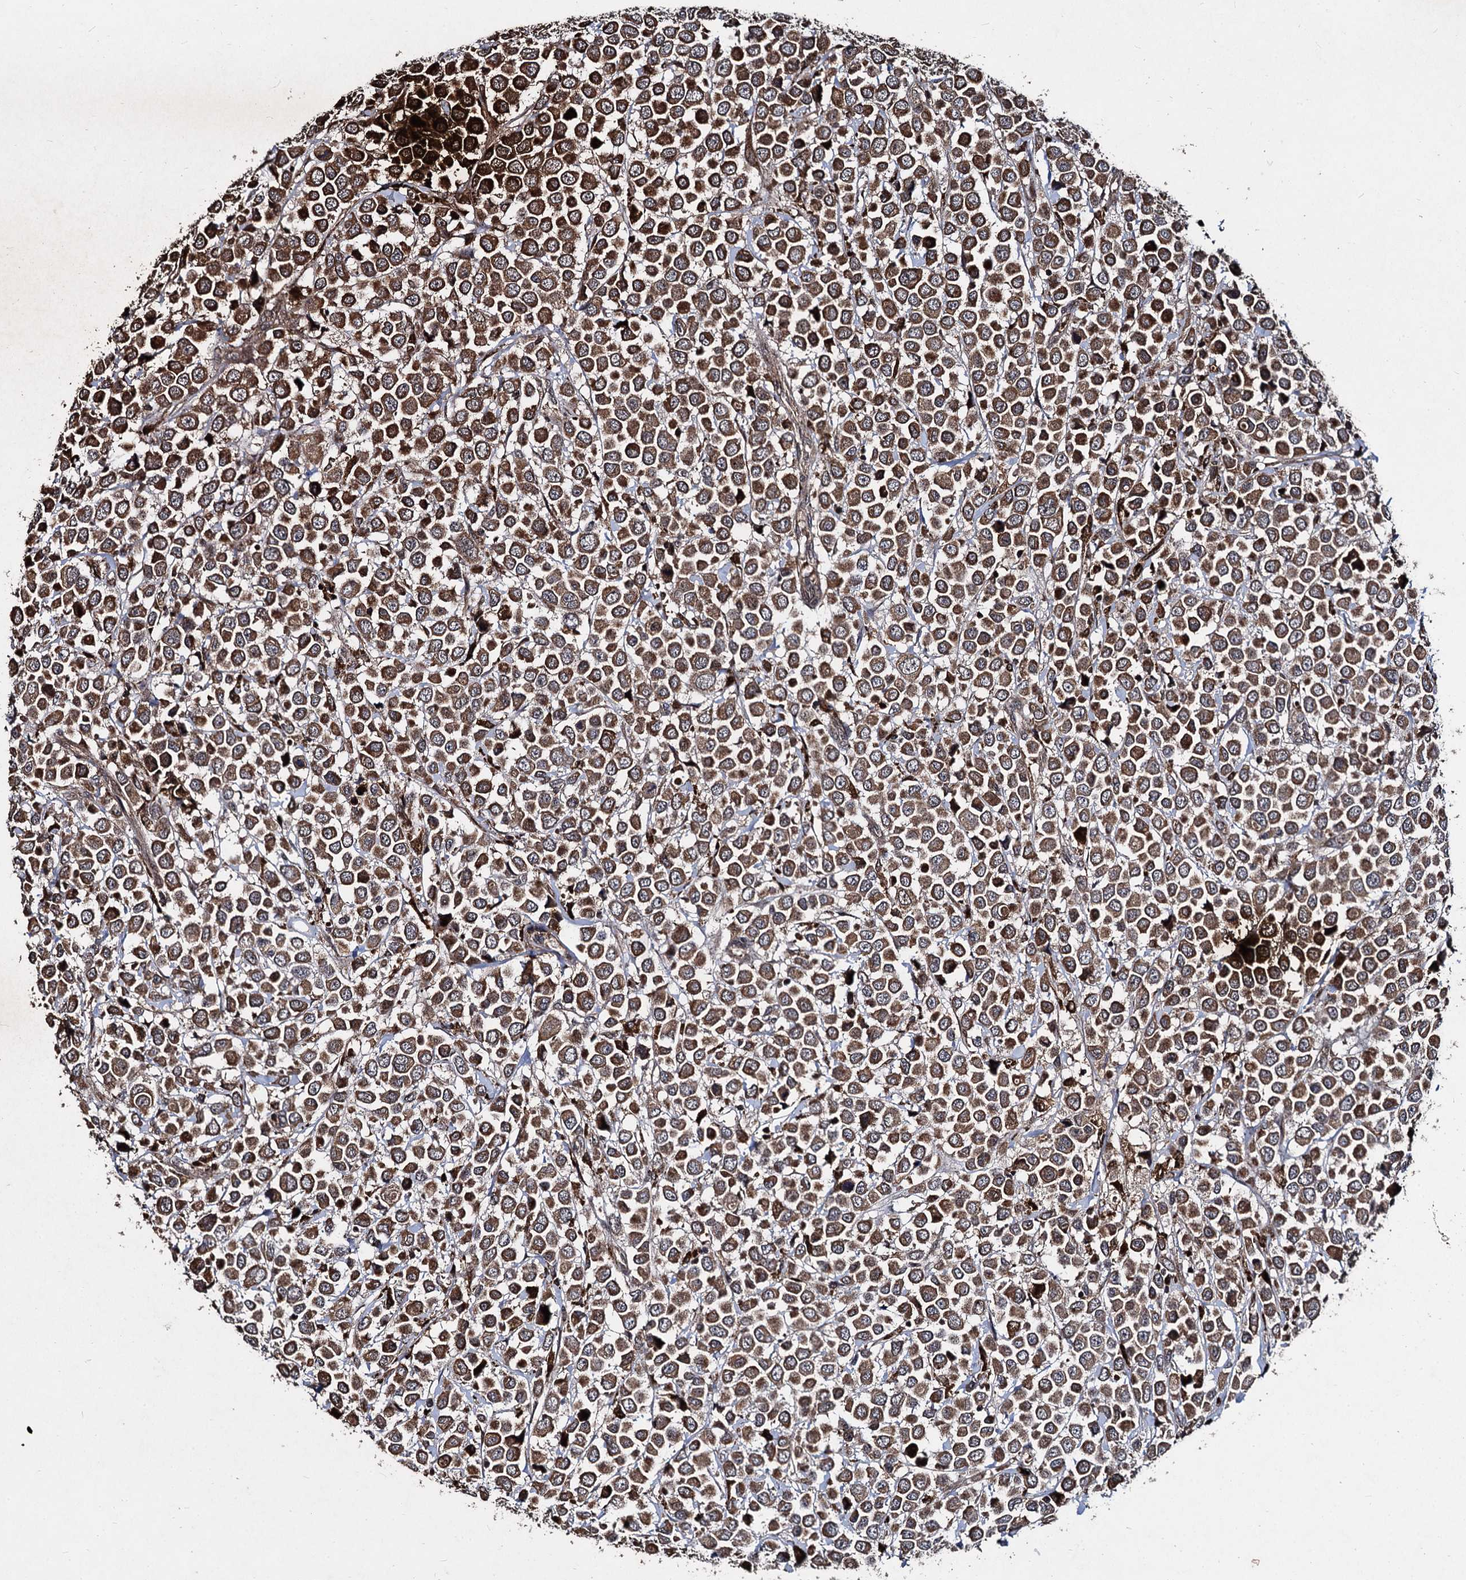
{"staining": {"intensity": "strong", "quantity": ">75%", "location": "cytoplasmic/membranous"}, "tissue": "breast cancer", "cell_type": "Tumor cells", "image_type": "cancer", "snomed": [{"axis": "morphology", "description": "Duct carcinoma"}, {"axis": "topography", "description": "Breast"}], "caption": "Protein expression analysis of breast cancer (invasive ductal carcinoma) reveals strong cytoplasmic/membranous positivity in about >75% of tumor cells.", "gene": "BCL2L2", "patient": {"sex": "female", "age": 61}}